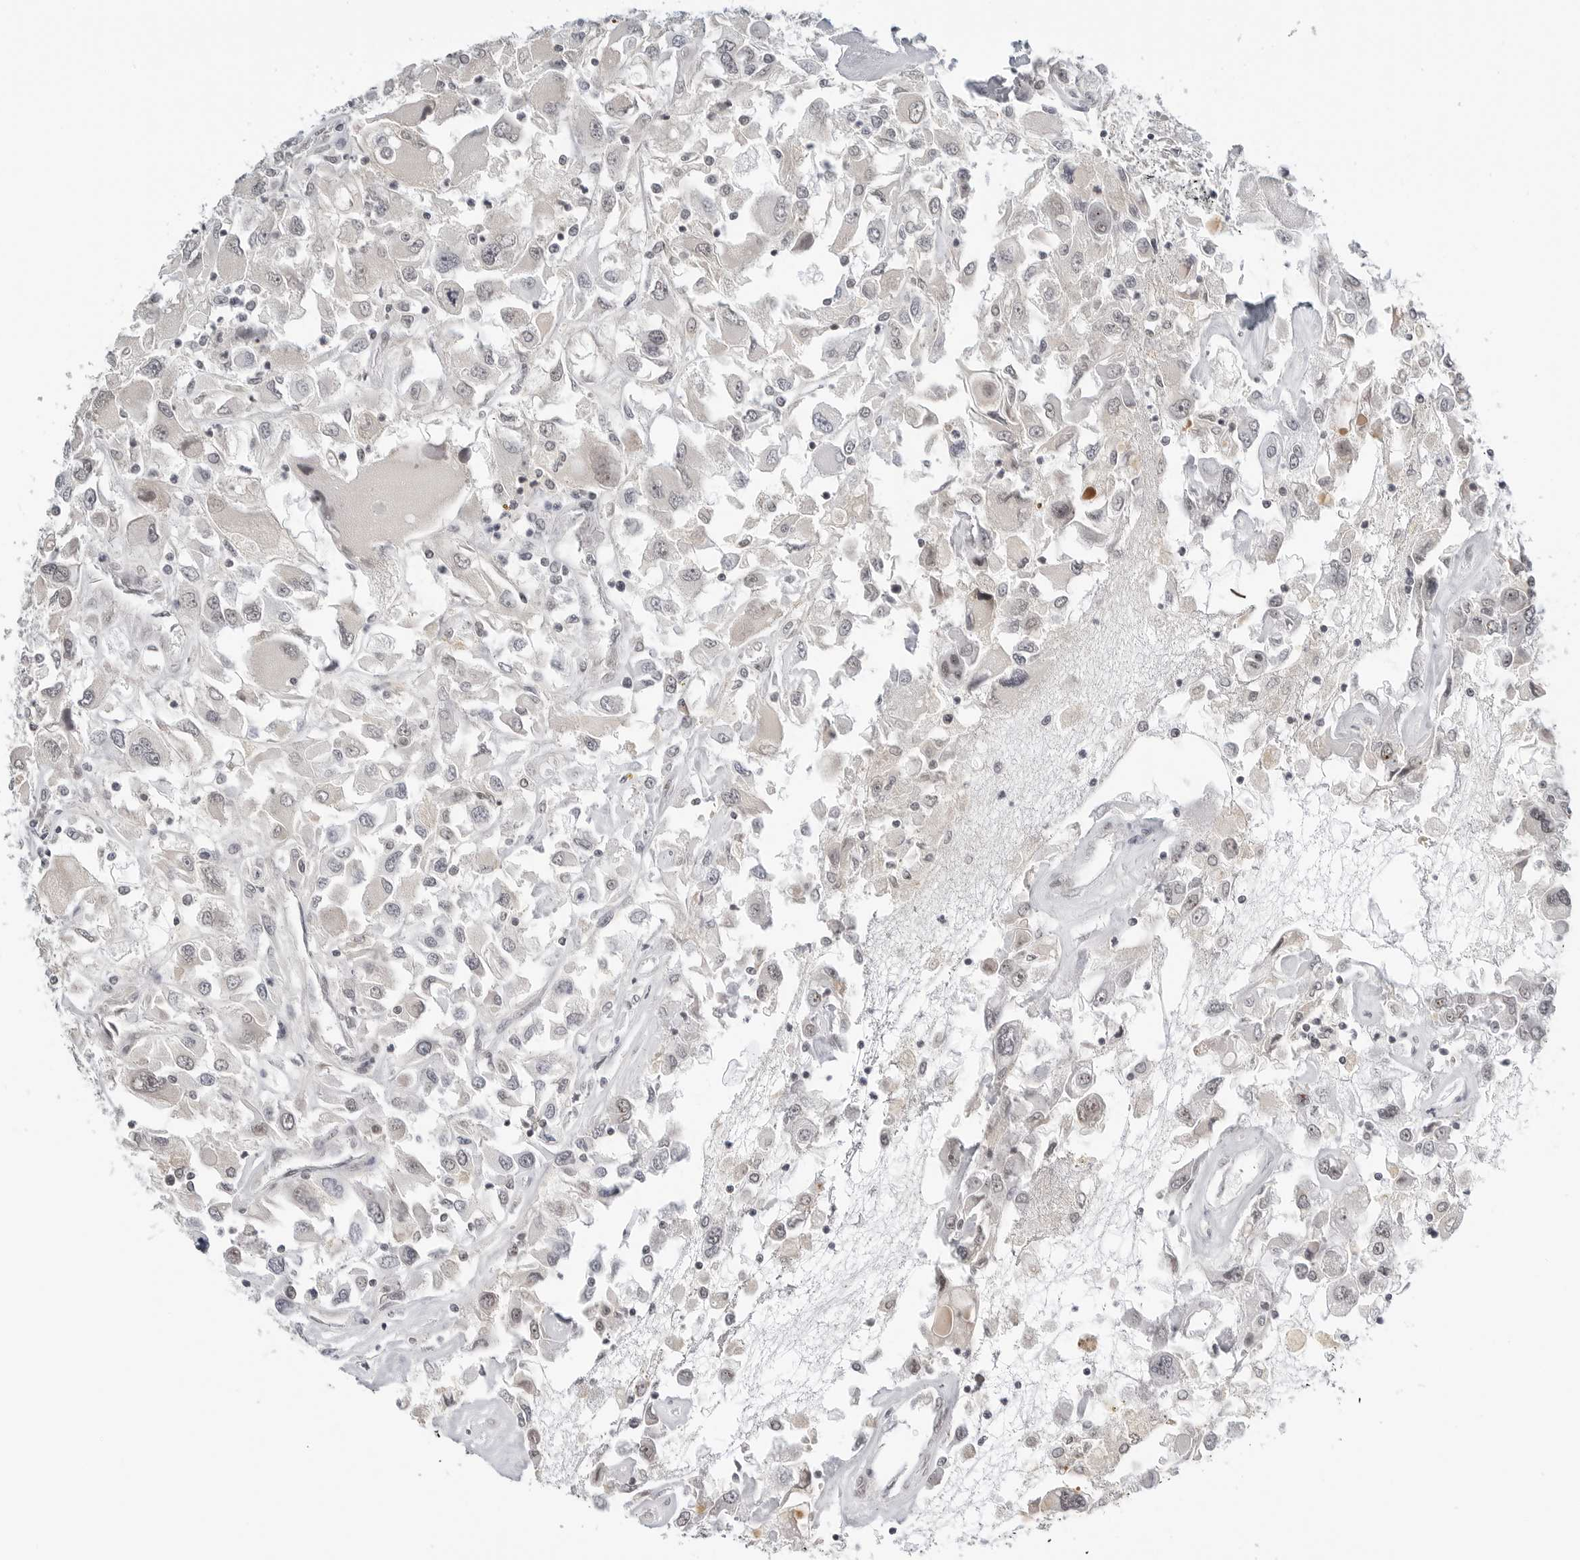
{"staining": {"intensity": "negative", "quantity": "none", "location": "none"}, "tissue": "renal cancer", "cell_type": "Tumor cells", "image_type": "cancer", "snomed": [{"axis": "morphology", "description": "Adenocarcinoma, NOS"}, {"axis": "topography", "description": "Kidney"}], "caption": "Immunohistochemistry (IHC) histopathology image of neoplastic tissue: human renal adenocarcinoma stained with DAB (3,3'-diaminobenzidine) shows no significant protein staining in tumor cells.", "gene": "WRAP53", "patient": {"sex": "female", "age": 52}}